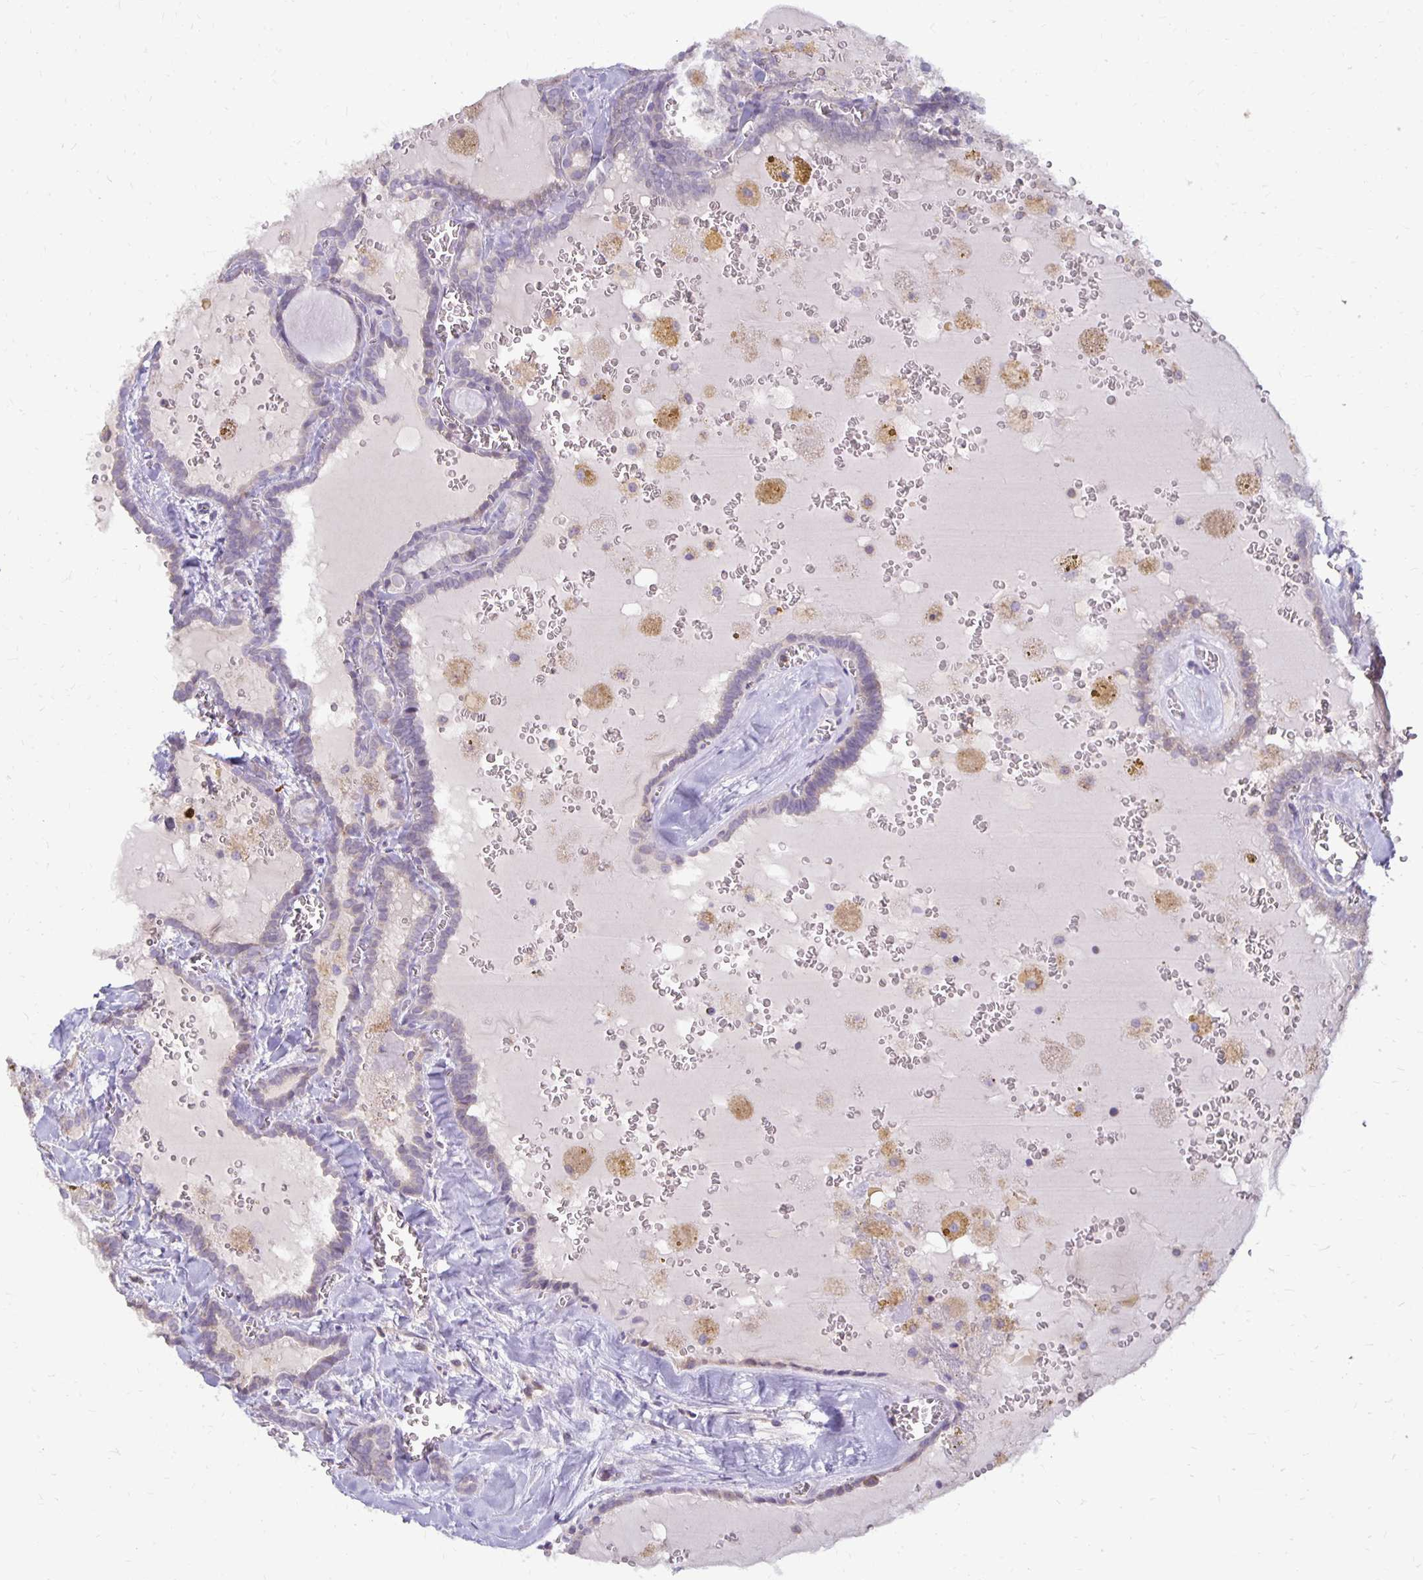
{"staining": {"intensity": "weak", "quantity": "25%-75%", "location": "cytoplasmic/membranous"}, "tissue": "thyroid cancer", "cell_type": "Tumor cells", "image_type": "cancer", "snomed": [{"axis": "morphology", "description": "Papillary adenocarcinoma, NOS"}, {"axis": "topography", "description": "Thyroid gland"}], "caption": "Protein analysis of thyroid papillary adenocarcinoma tissue demonstrates weak cytoplasmic/membranous staining in approximately 25%-75% of tumor cells.", "gene": "IER3", "patient": {"sex": "female", "age": 39}}